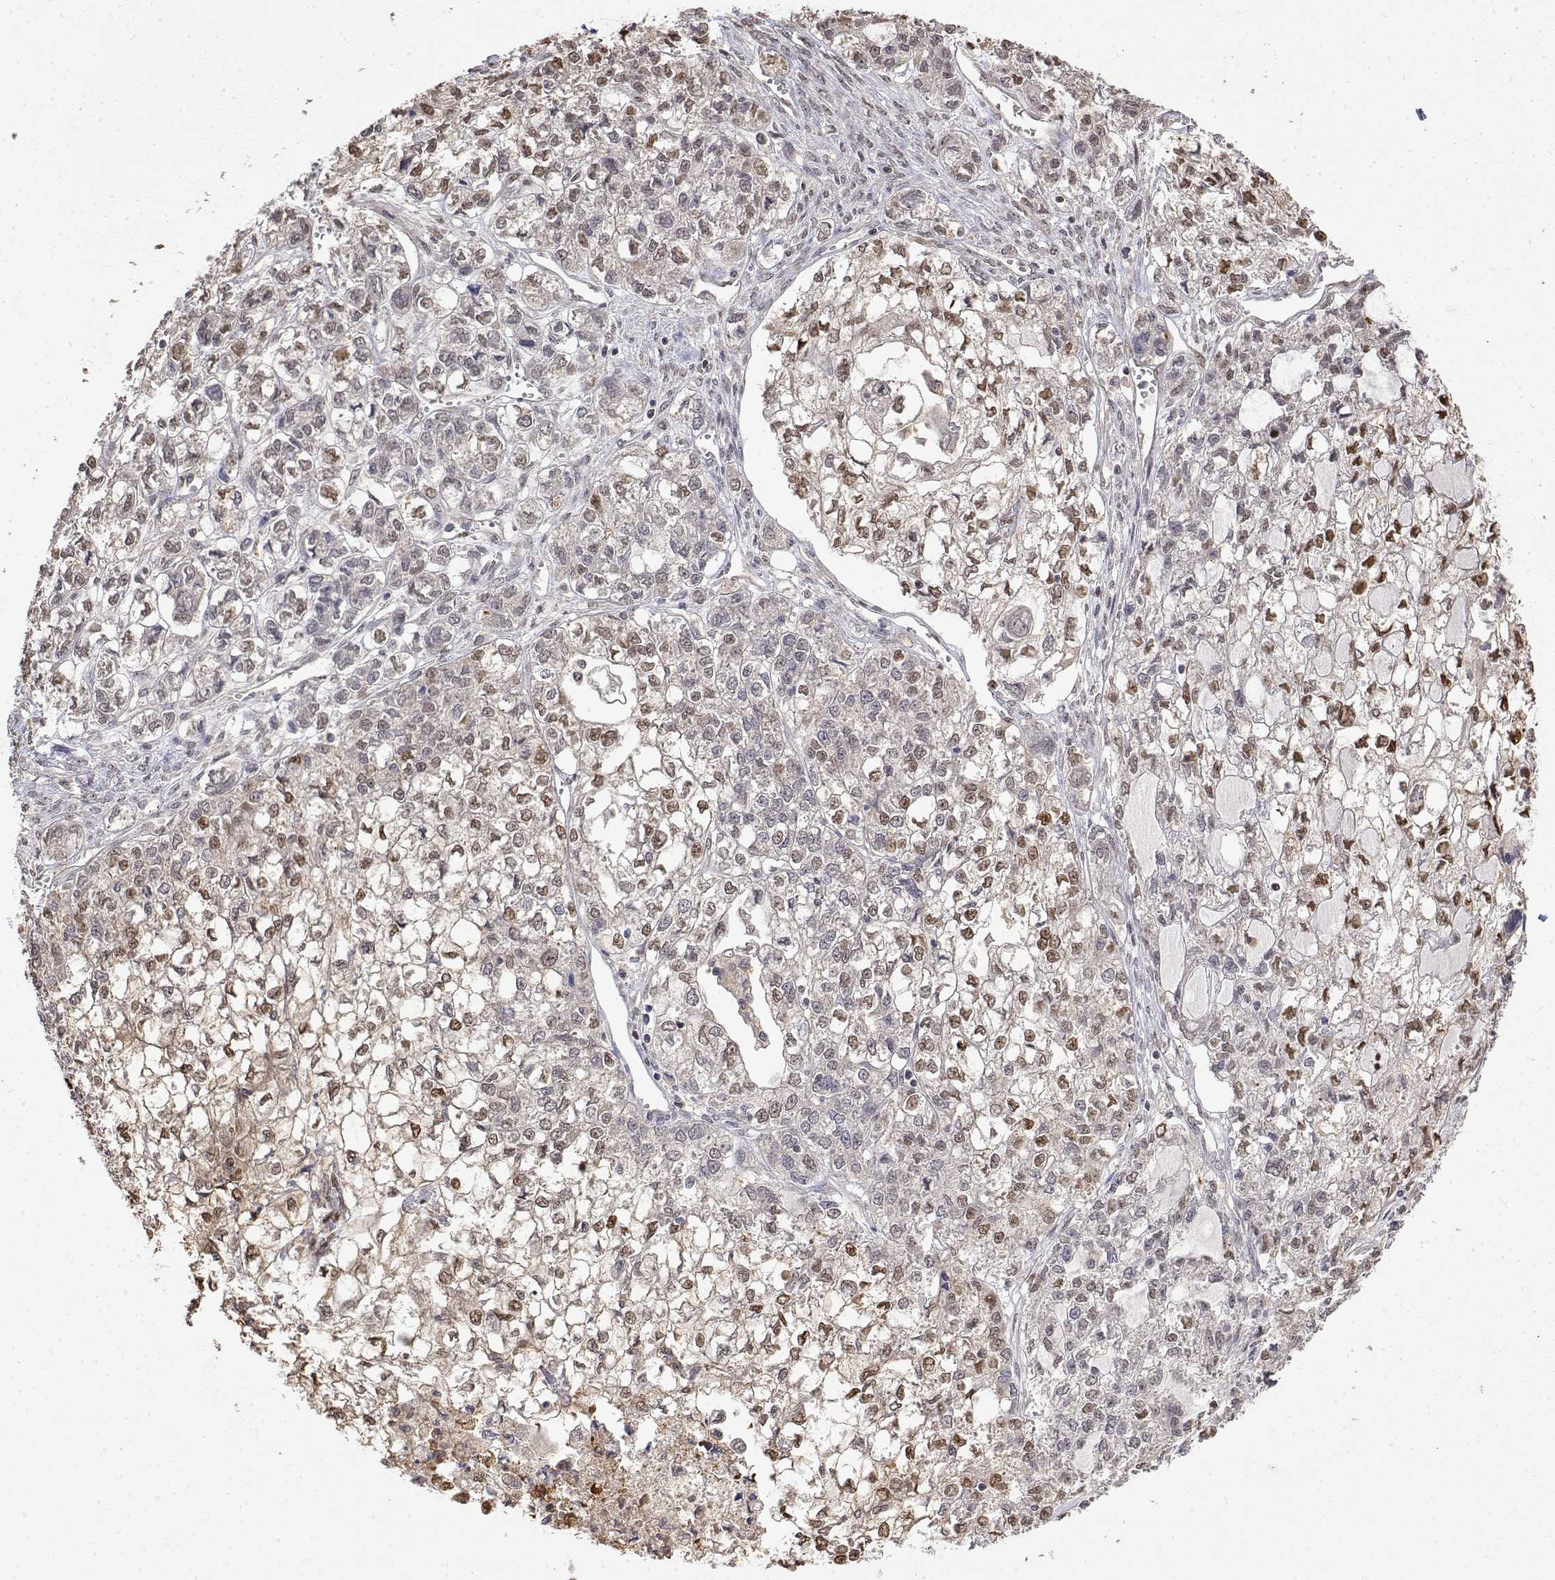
{"staining": {"intensity": "moderate", "quantity": "25%-75%", "location": "nuclear"}, "tissue": "ovarian cancer", "cell_type": "Tumor cells", "image_type": "cancer", "snomed": [{"axis": "morphology", "description": "Carcinoma, endometroid"}, {"axis": "topography", "description": "Ovary"}], "caption": "Protein expression by immunohistochemistry displays moderate nuclear staining in approximately 25%-75% of tumor cells in ovarian cancer (endometroid carcinoma).", "gene": "TPI1", "patient": {"sex": "female", "age": 64}}